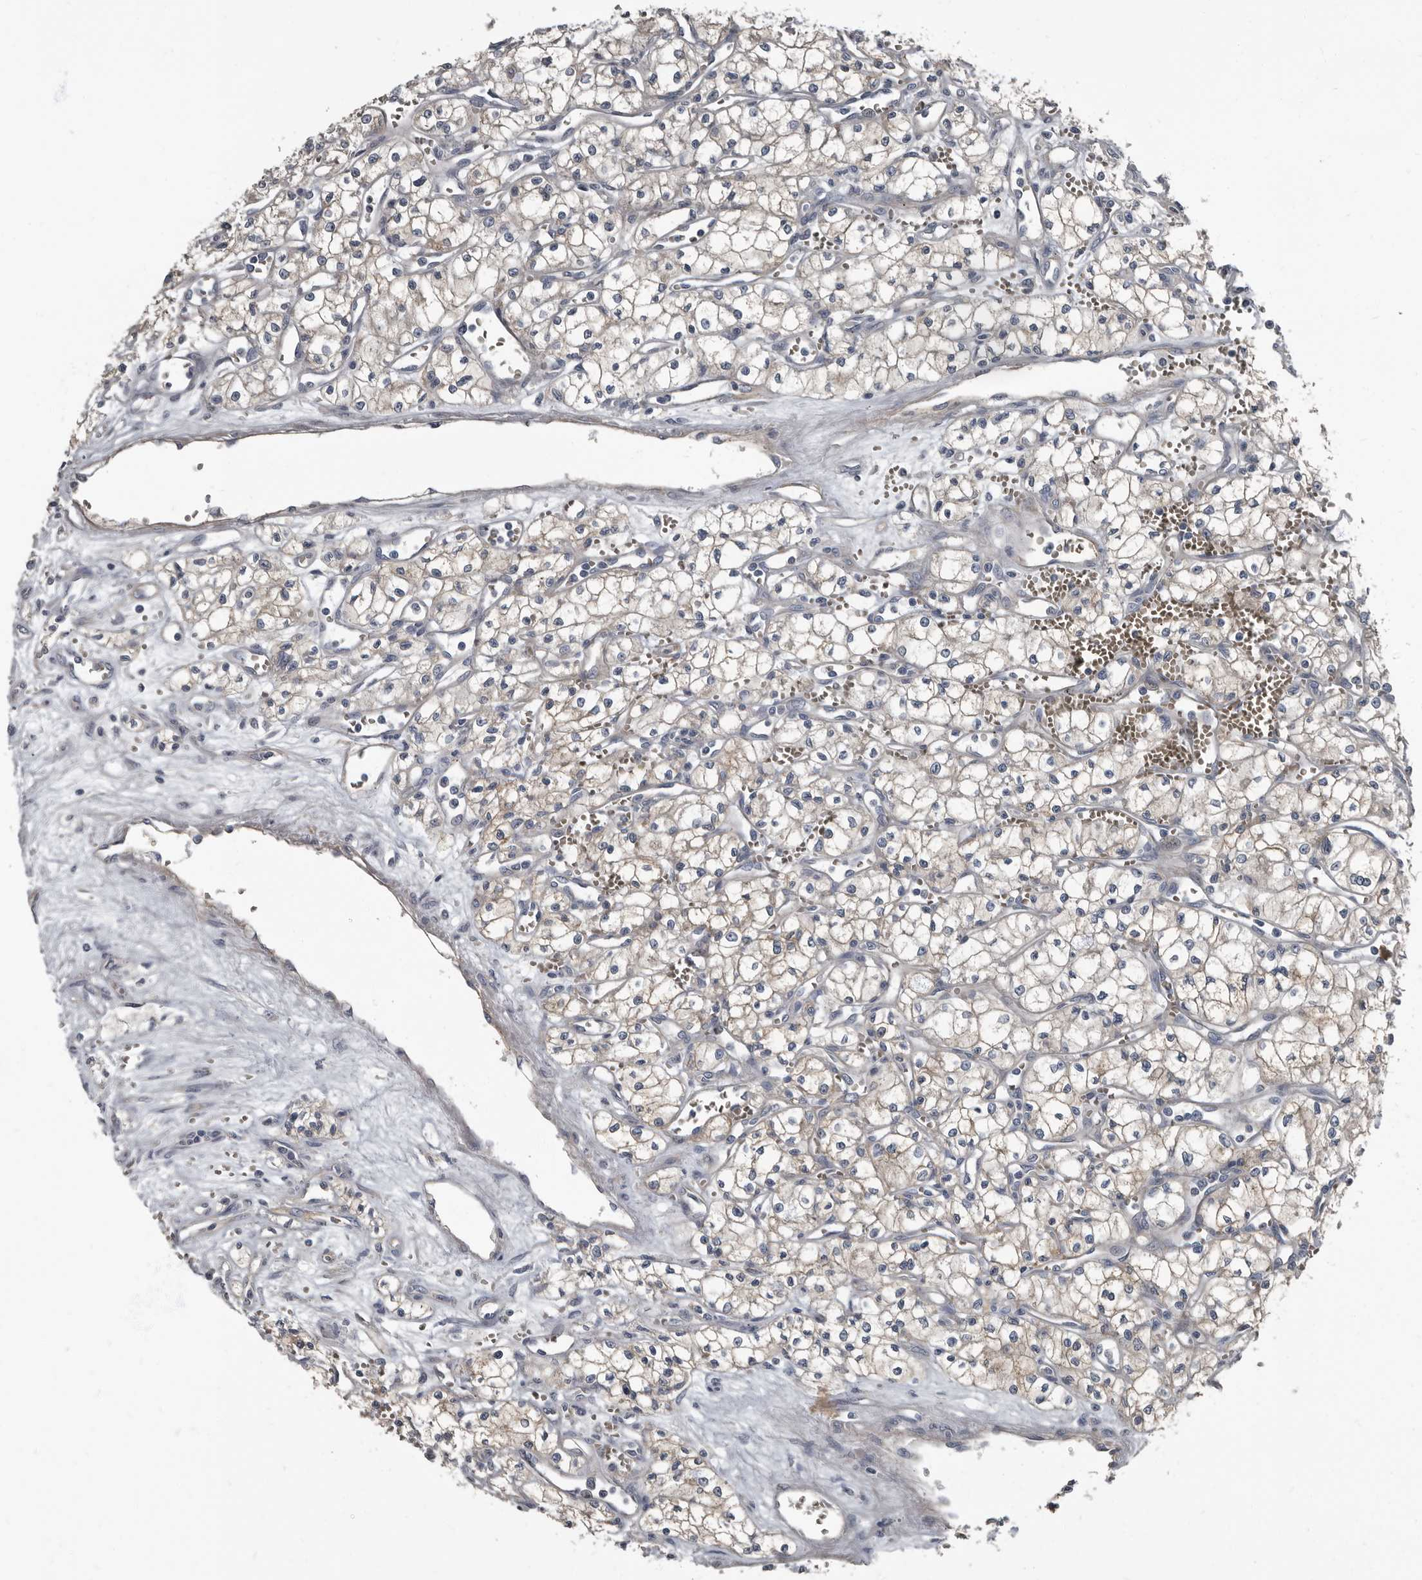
{"staining": {"intensity": "weak", "quantity": "<25%", "location": "cytoplasmic/membranous"}, "tissue": "renal cancer", "cell_type": "Tumor cells", "image_type": "cancer", "snomed": [{"axis": "morphology", "description": "Adenocarcinoma, NOS"}, {"axis": "topography", "description": "Kidney"}], "caption": "Tumor cells are negative for brown protein staining in renal cancer.", "gene": "TPD52L1", "patient": {"sex": "male", "age": 59}}